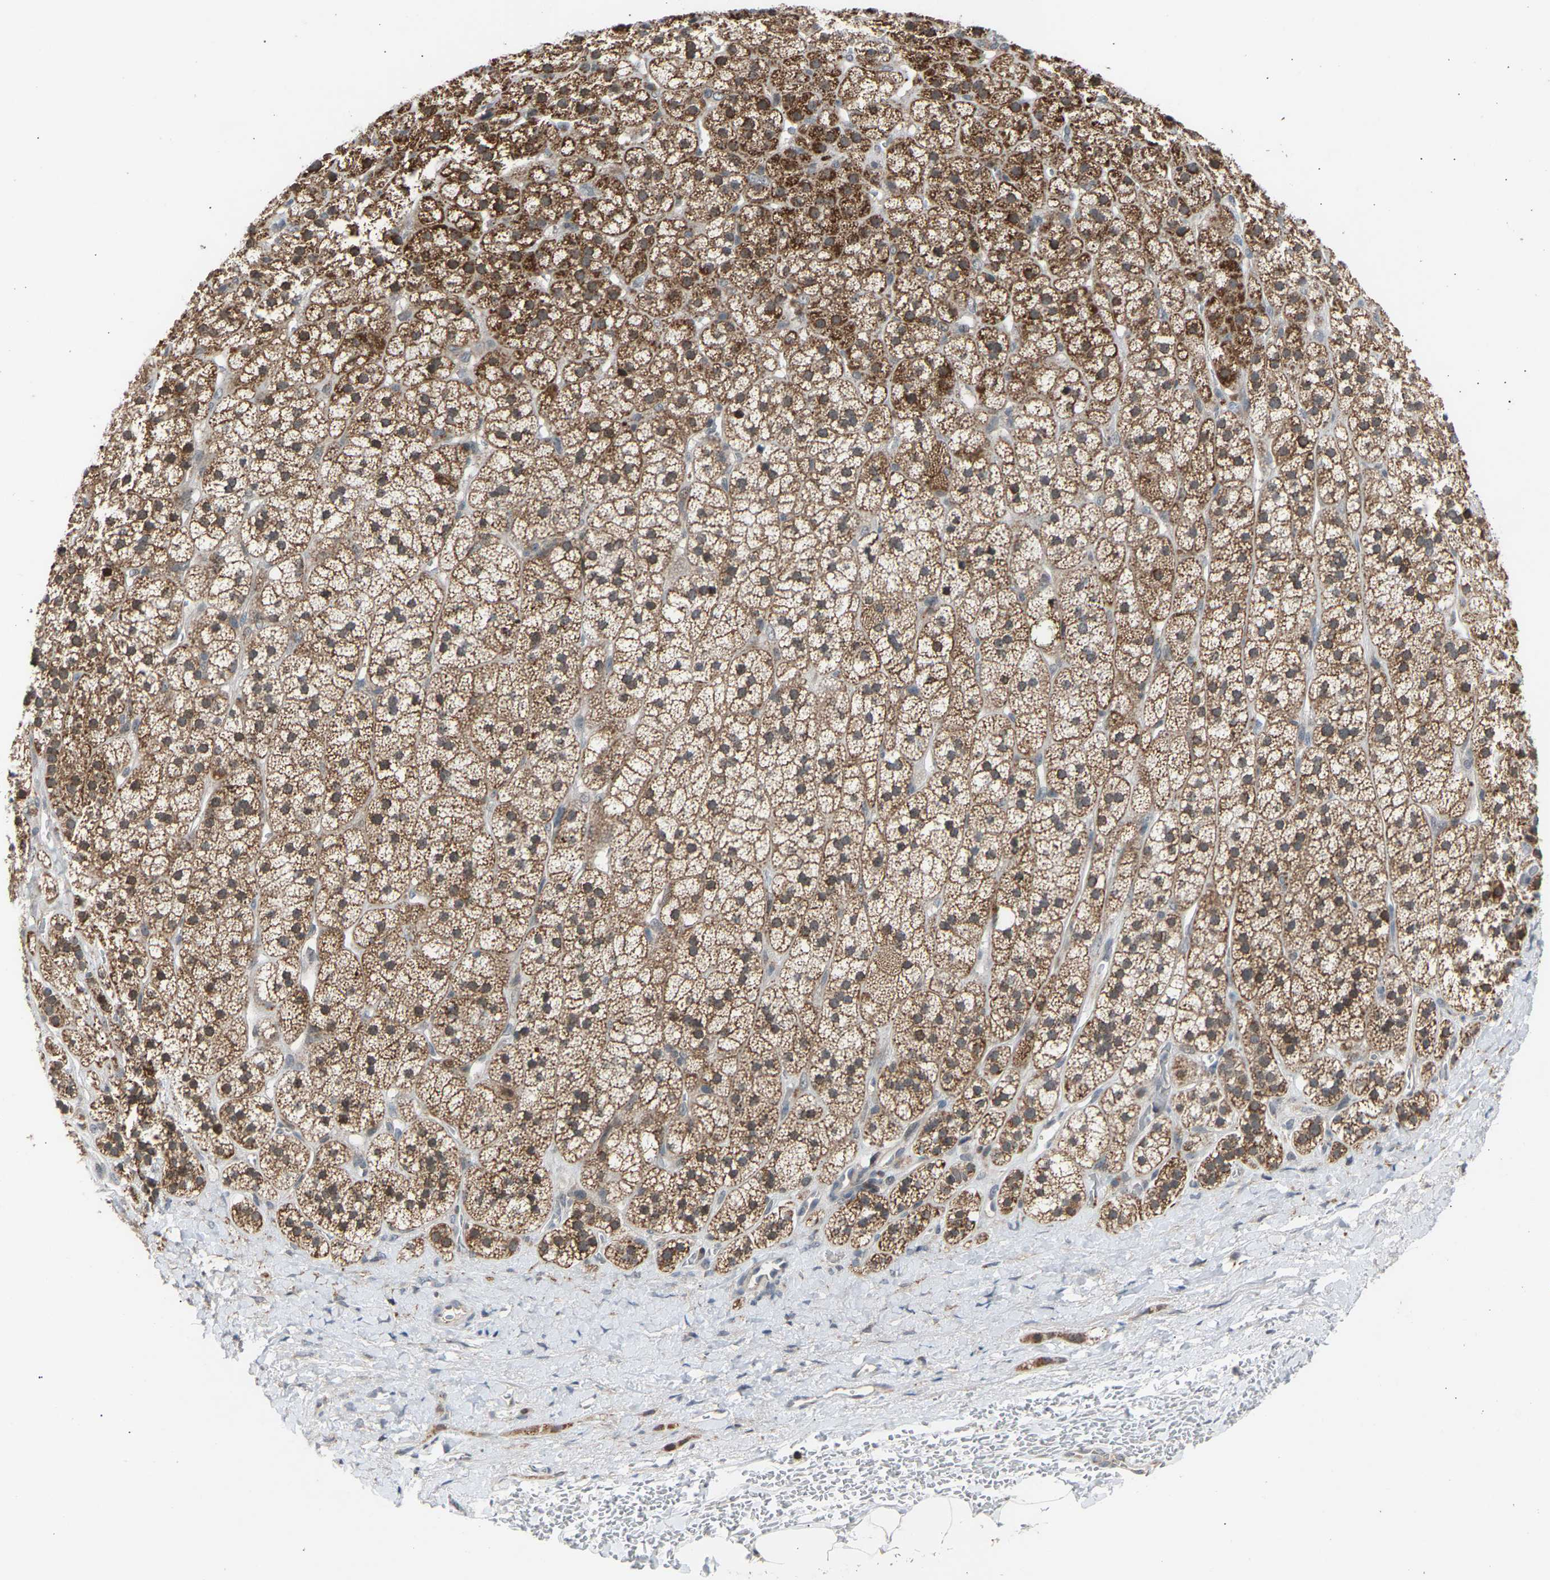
{"staining": {"intensity": "strong", "quantity": ">75%", "location": "cytoplasmic/membranous"}, "tissue": "adrenal gland", "cell_type": "Glandular cells", "image_type": "normal", "snomed": [{"axis": "morphology", "description": "Normal tissue, NOS"}, {"axis": "topography", "description": "Adrenal gland"}], "caption": "IHC (DAB (3,3'-diaminobenzidine)) staining of benign adrenal gland displays strong cytoplasmic/membranous protein staining in about >75% of glandular cells.", "gene": "SLIRP", "patient": {"sex": "male", "age": 56}}